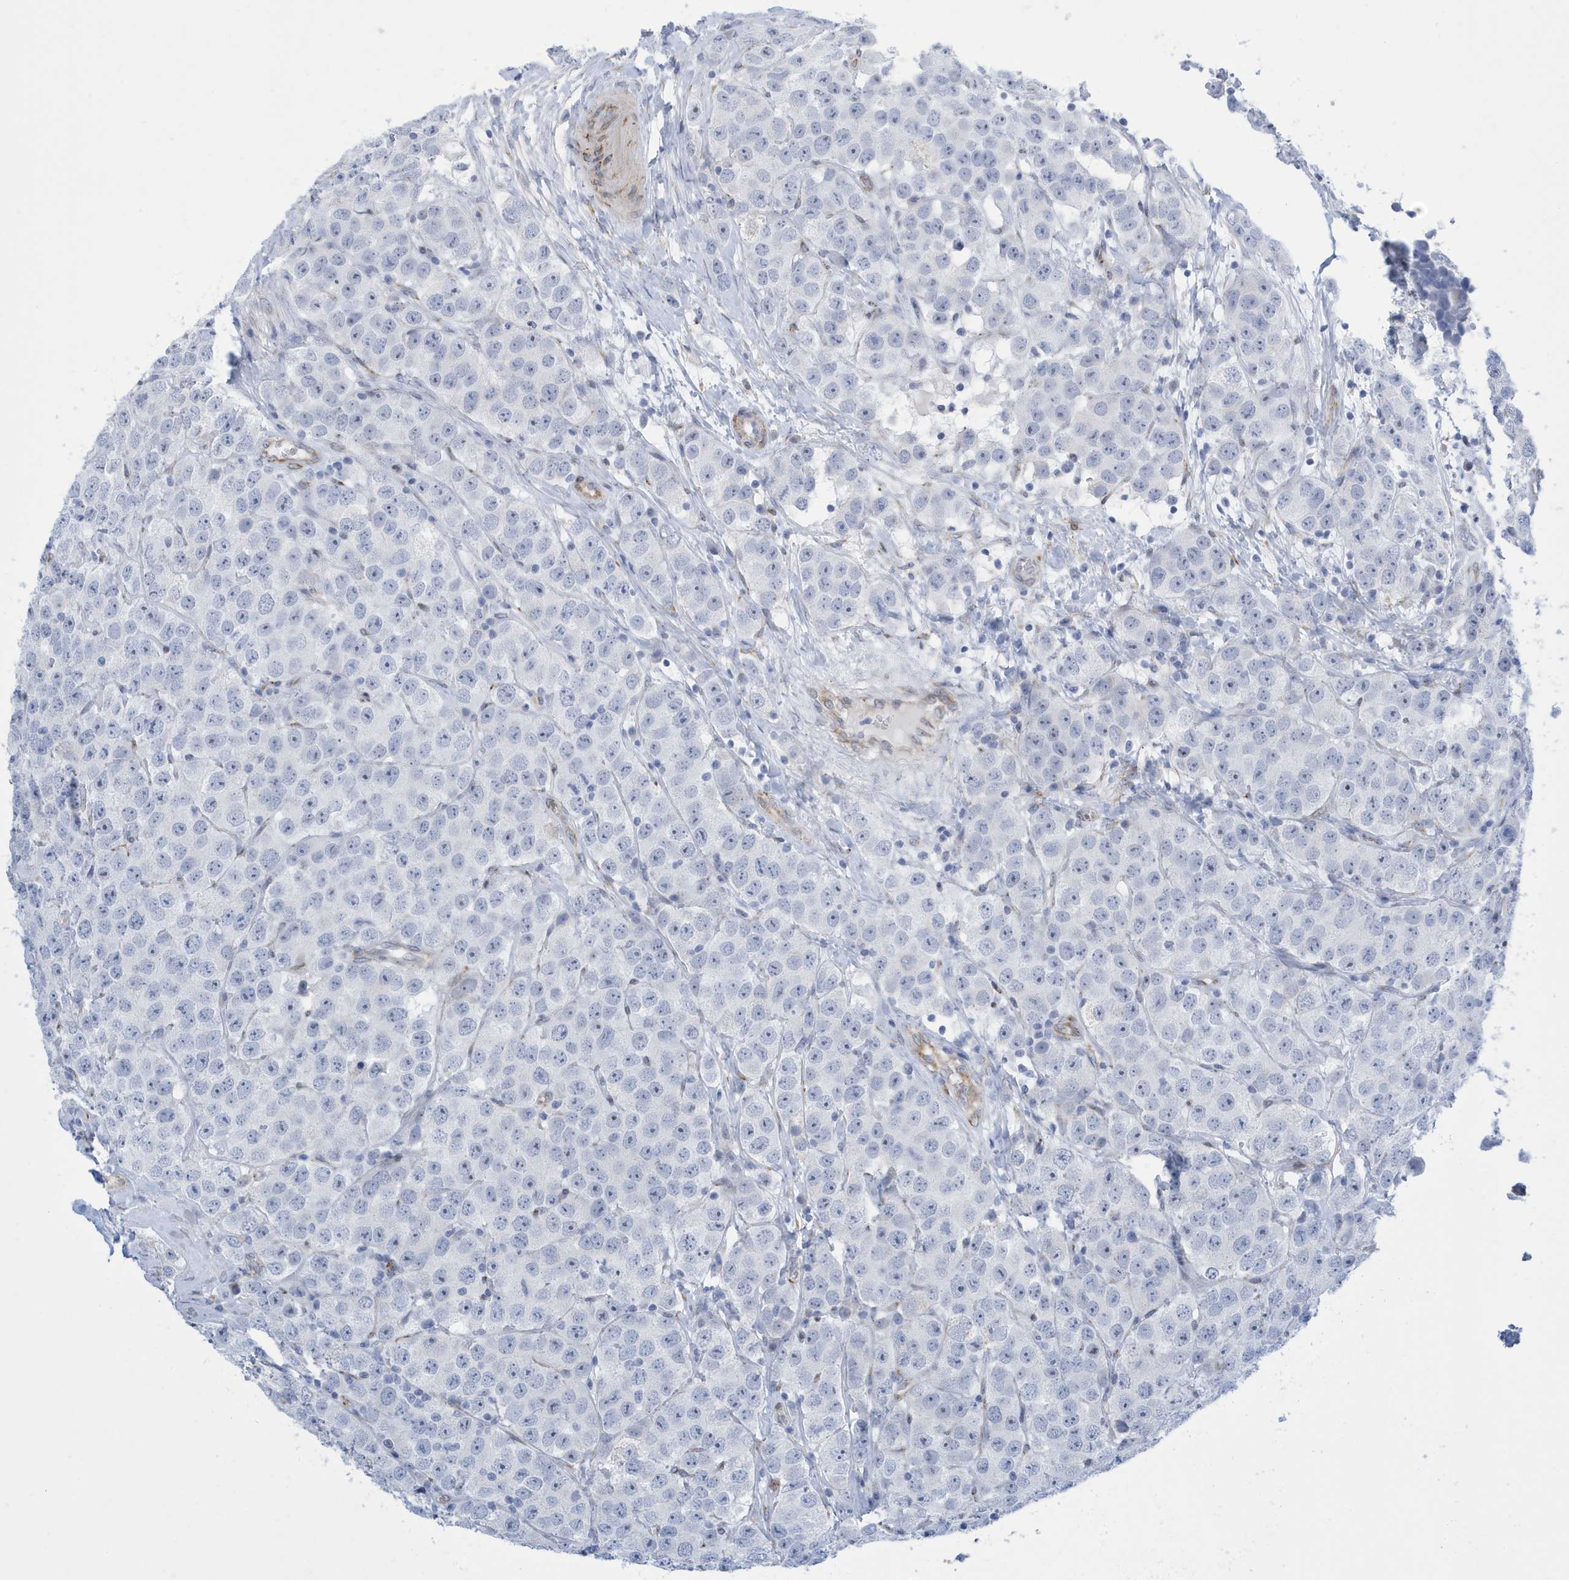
{"staining": {"intensity": "negative", "quantity": "none", "location": "none"}, "tissue": "testis cancer", "cell_type": "Tumor cells", "image_type": "cancer", "snomed": [{"axis": "morphology", "description": "Seminoma, NOS"}, {"axis": "topography", "description": "Testis"}], "caption": "Tumor cells show no significant staining in testis cancer.", "gene": "SEMA3F", "patient": {"sex": "male", "age": 28}}